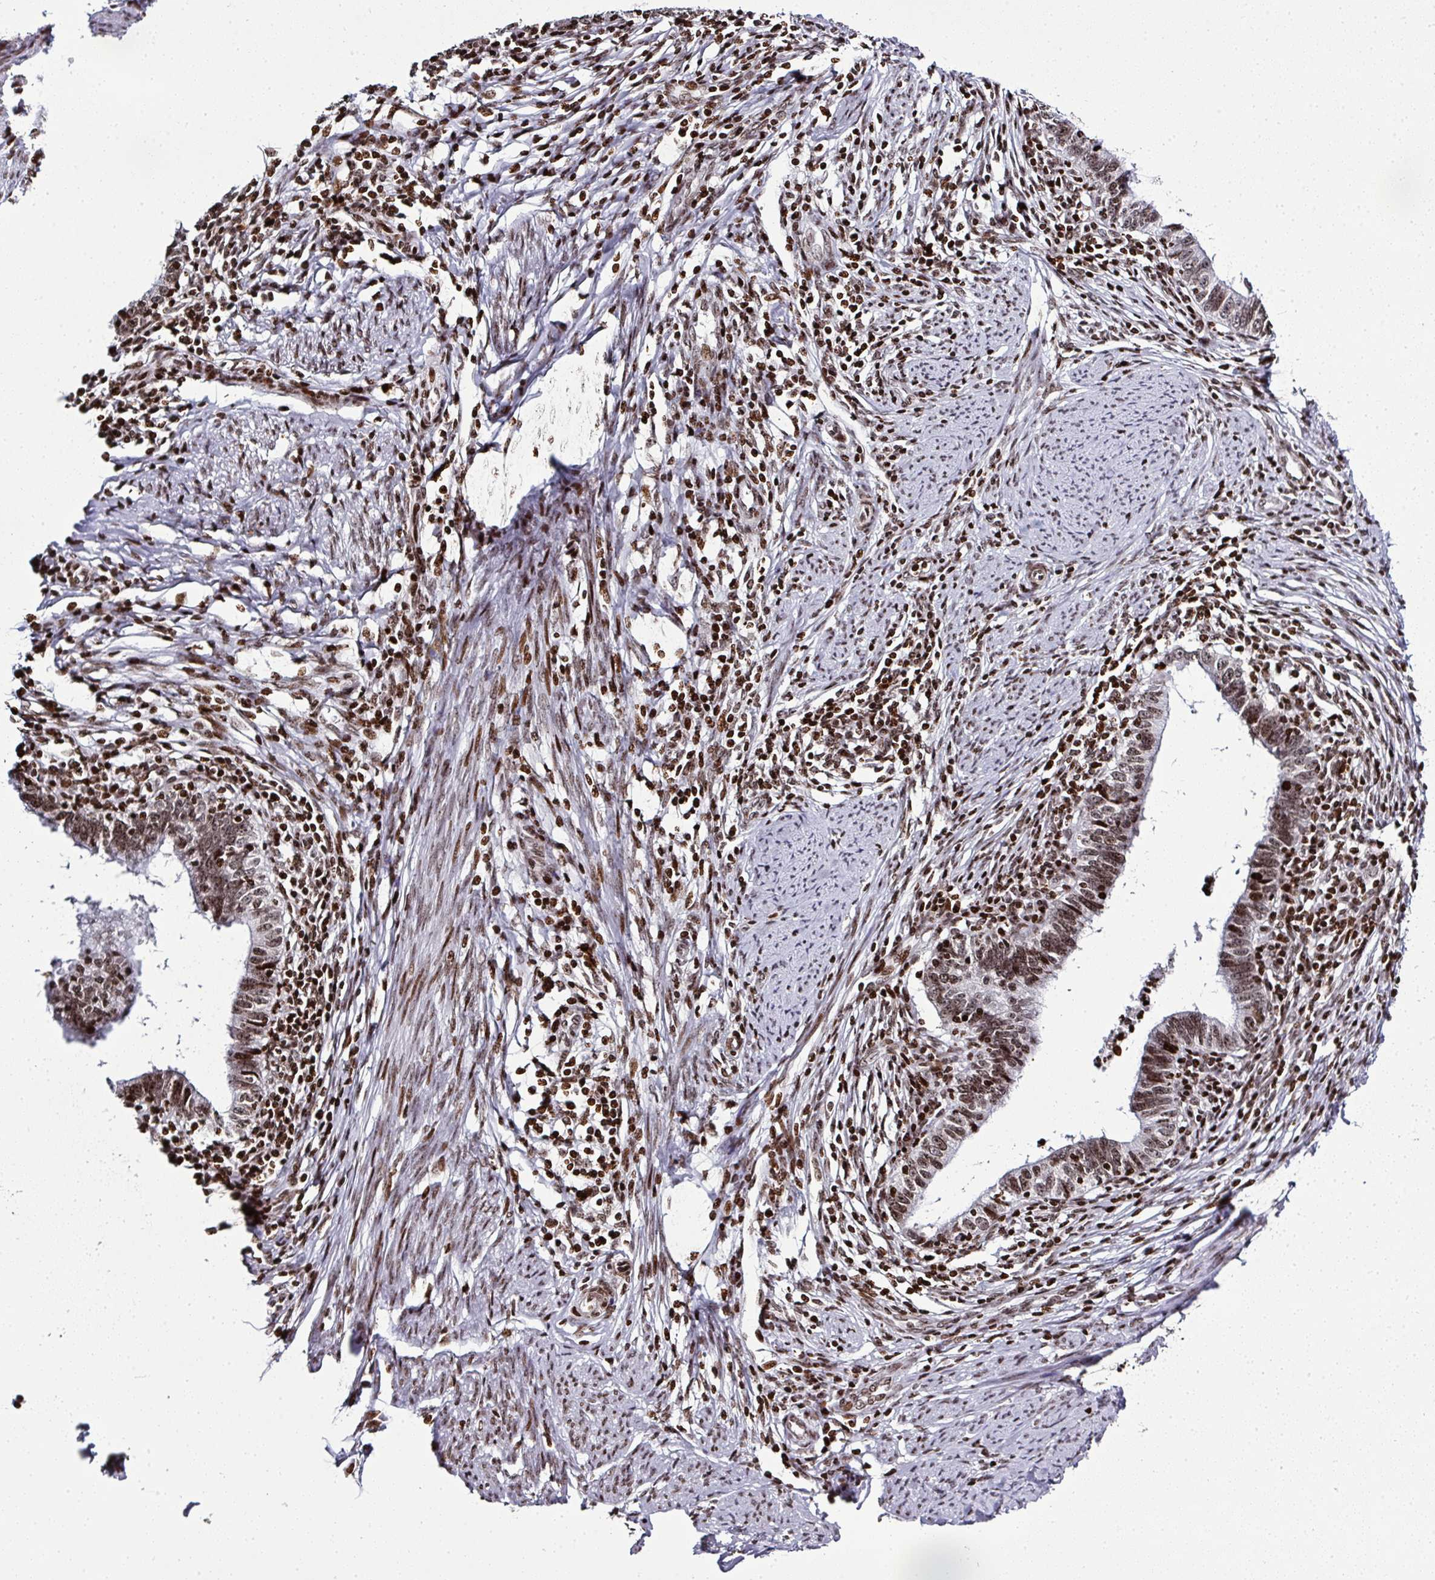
{"staining": {"intensity": "moderate", "quantity": ">75%", "location": "nuclear"}, "tissue": "cervical cancer", "cell_type": "Tumor cells", "image_type": "cancer", "snomed": [{"axis": "morphology", "description": "Adenocarcinoma, NOS"}, {"axis": "topography", "description": "Cervix"}], "caption": "Immunohistochemistry (IHC) photomicrograph of neoplastic tissue: human cervical cancer stained using immunohistochemistry exhibits medium levels of moderate protein expression localized specifically in the nuclear of tumor cells, appearing as a nuclear brown color.", "gene": "RASL11A", "patient": {"sex": "female", "age": 36}}